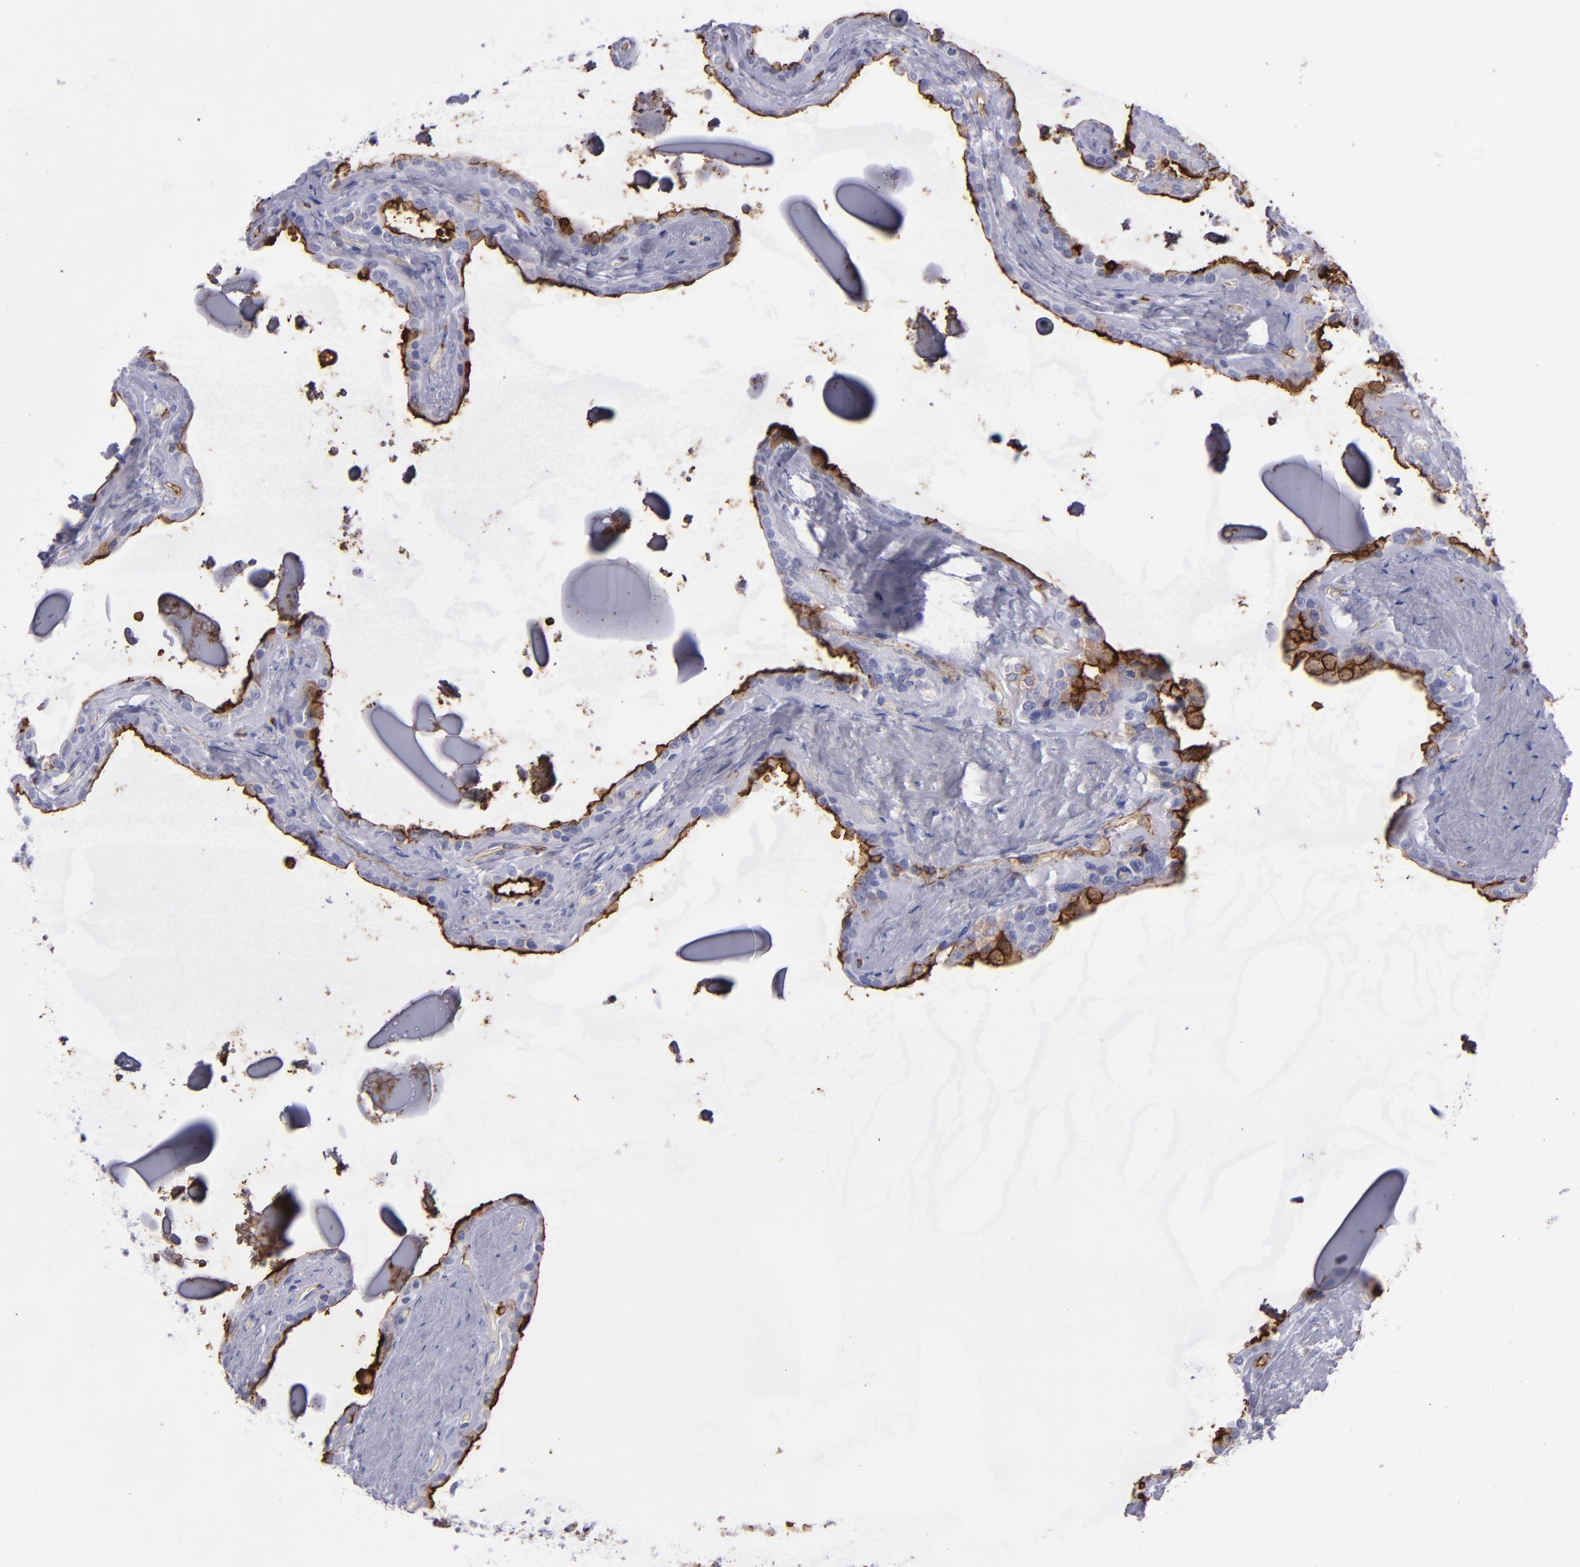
{"staining": {"intensity": "strong", "quantity": ">75%", "location": "cytoplasmic/membranous"}, "tissue": "seminal vesicle", "cell_type": "Glandular cells", "image_type": "normal", "snomed": [{"axis": "morphology", "description": "Normal tissue, NOS"}, {"axis": "morphology", "description": "Inflammation, NOS"}, {"axis": "topography", "description": "Urinary bladder"}, {"axis": "topography", "description": "Prostate"}, {"axis": "topography", "description": "Seminal veicle"}], "caption": "Immunohistochemical staining of benign human seminal vesicle demonstrates strong cytoplasmic/membranous protein positivity in about >75% of glandular cells. (DAB IHC with brightfield microscopy, high magnification).", "gene": "ACE", "patient": {"sex": "male", "age": 82}}